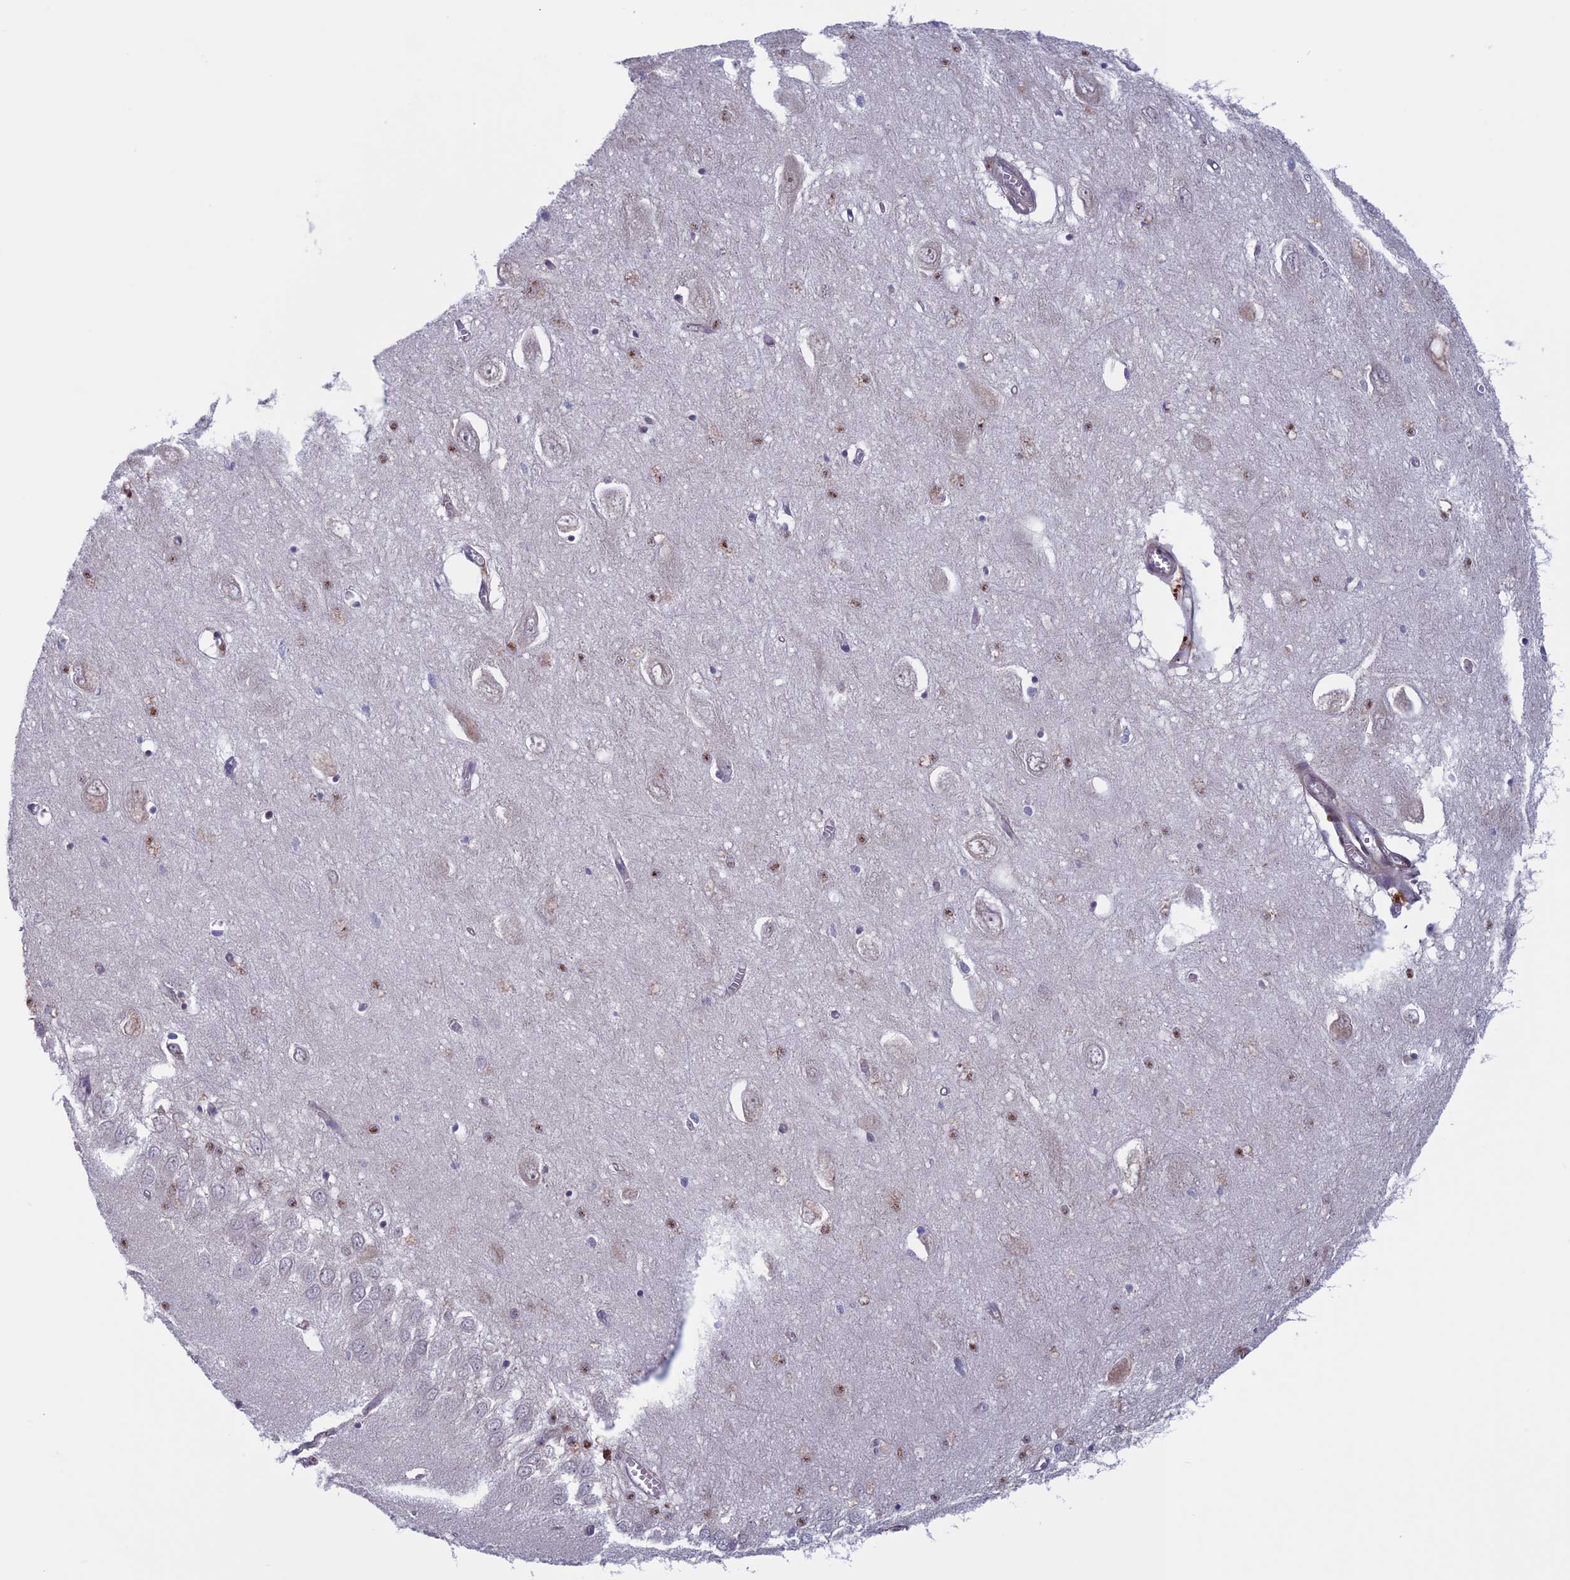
{"staining": {"intensity": "moderate", "quantity": "25%-75%", "location": "nuclear"}, "tissue": "hippocampus", "cell_type": "Glial cells", "image_type": "normal", "snomed": [{"axis": "morphology", "description": "Normal tissue, NOS"}, {"axis": "topography", "description": "Hippocampus"}], "caption": "A medium amount of moderate nuclear positivity is present in about 25%-75% of glial cells in benign hippocampus. (DAB (3,3'-diaminobenzidine) IHC with brightfield microscopy, high magnification).", "gene": "FADS1", "patient": {"sex": "female", "age": 64}}